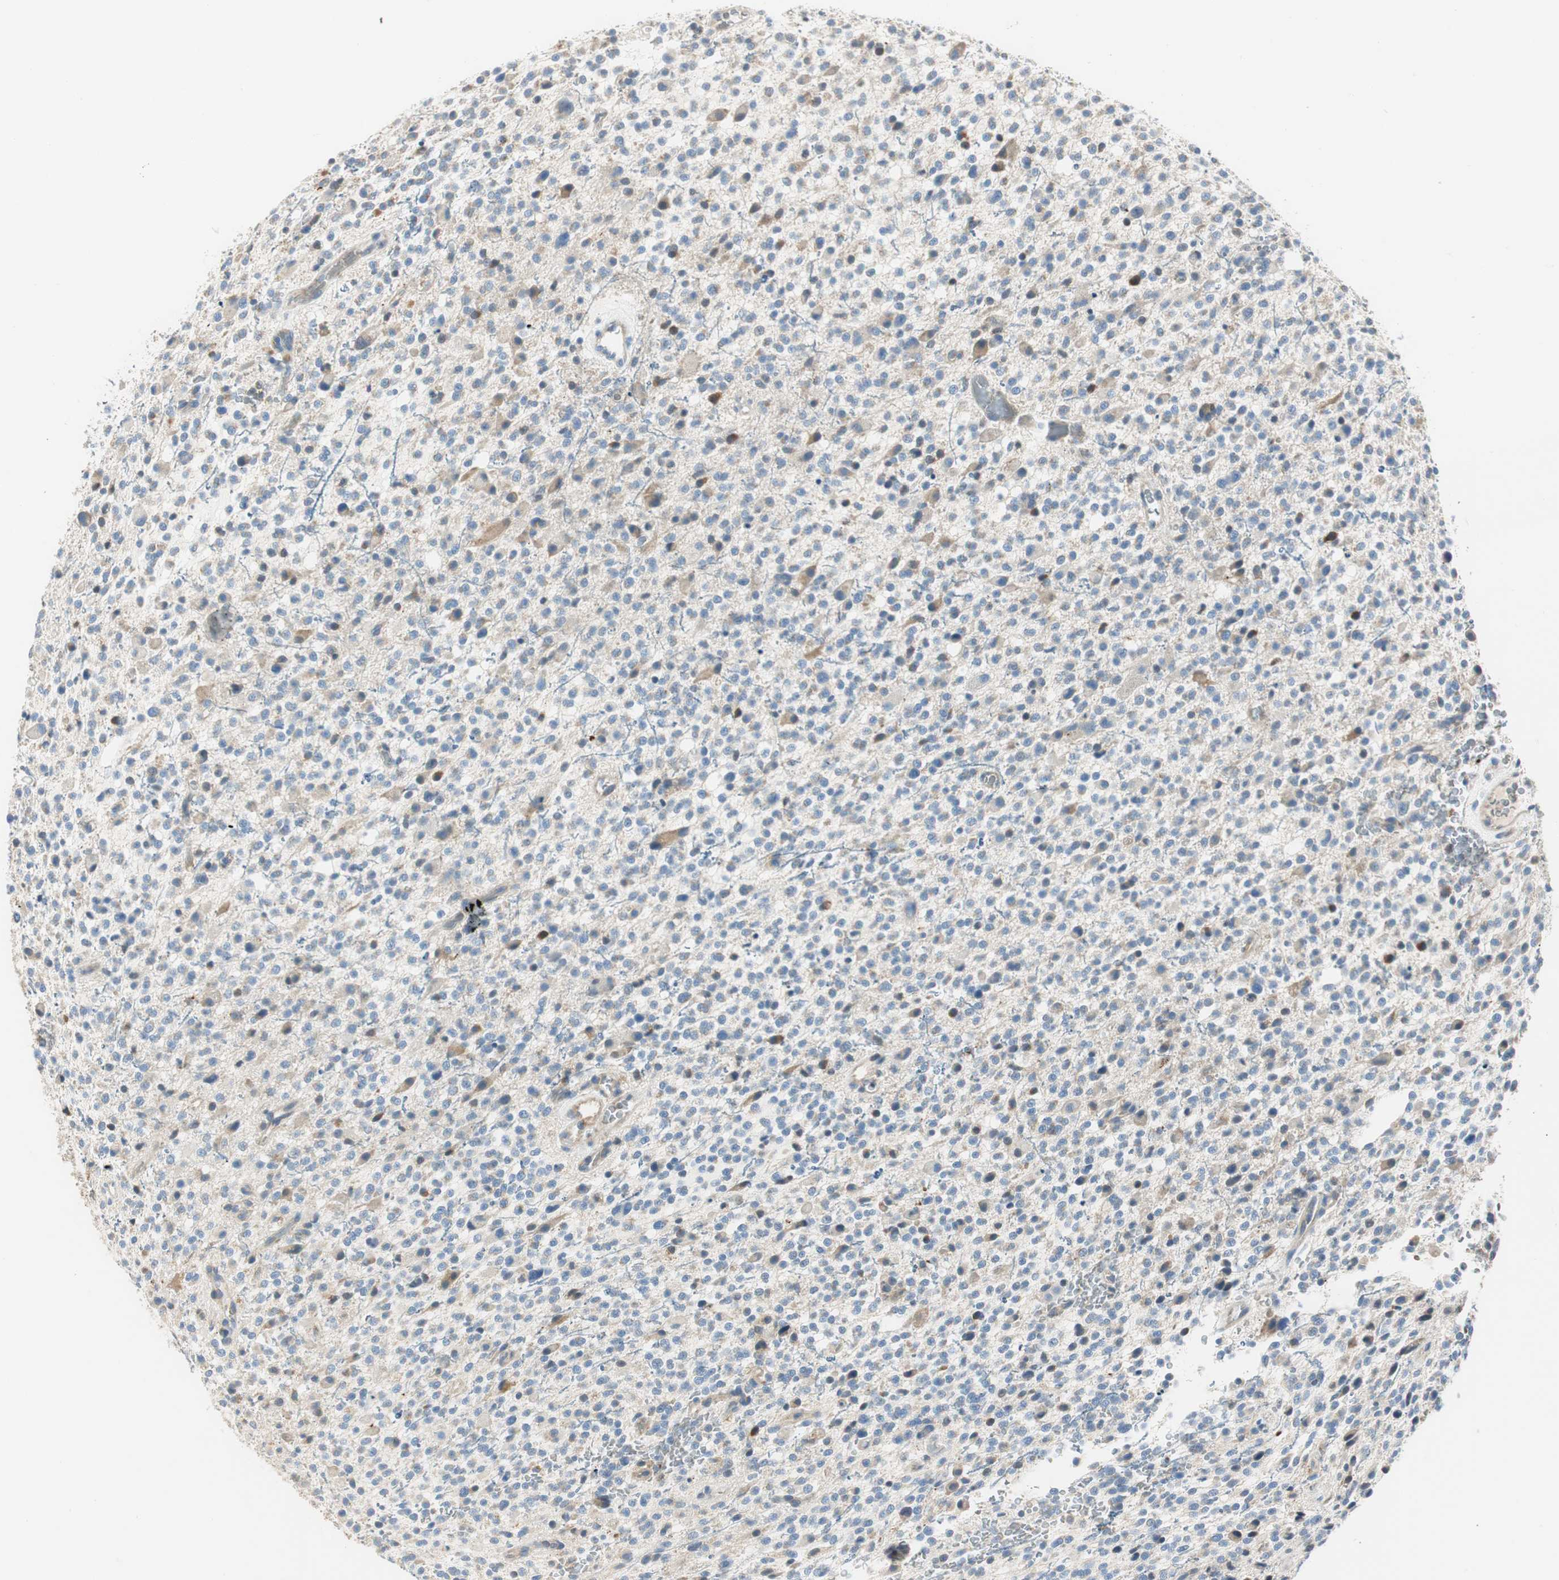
{"staining": {"intensity": "moderate", "quantity": "<25%", "location": "cytoplasmic/membranous"}, "tissue": "glioma", "cell_type": "Tumor cells", "image_type": "cancer", "snomed": [{"axis": "morphology", "description": "Glioma, malignant, High grade"}, {"axis": "topography", "description": "Brain"}], "caption": "About <25% of tumor cells in human high-grade glioma (malignant) exhibit moderate cytoplasmic/membranous protein positivity as visualized by brown immunohistochemical staining.", "gene": "RORB", "patient": {"sex": "male", "age": 48}}